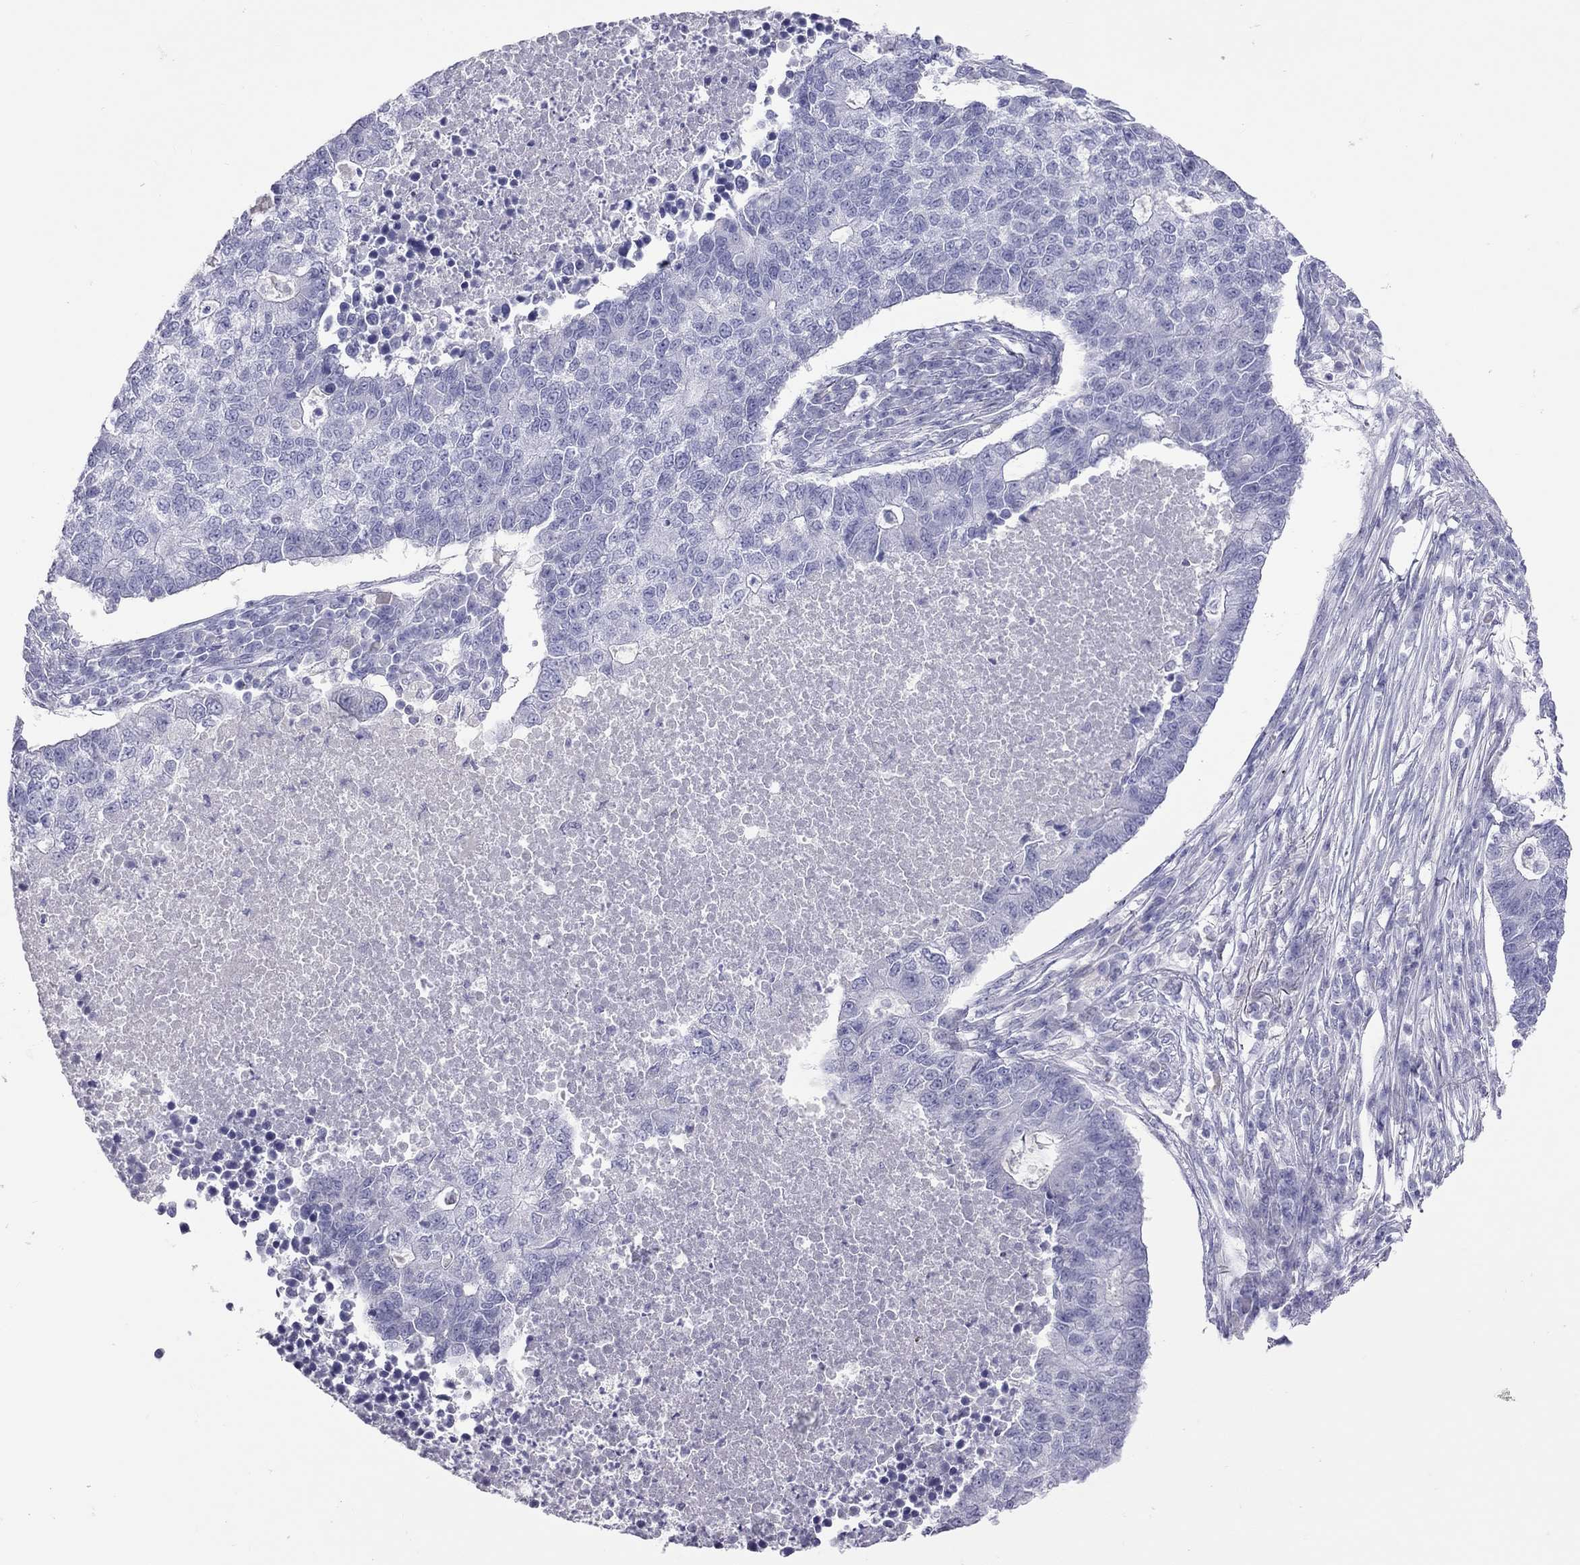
{"staining": {"intensity": "negative", "quantity": "none", "location": "none"}, "tissue": "lung cancer", "cell_type": "Tumor cells", "image_type": "cancer", "snomed": [{"axis": "morphology", "description": "Adenocarcinoma, NOS"}, {"axis": "topography", "description": "Lung"}], "caption": "Human adenocarcinoma (lung) stained for a protein using immunohistochemistry demonstrates no expression in tumor cells.", "gene": "STAG3", "patient": {"sex": "male", "age": 57}}